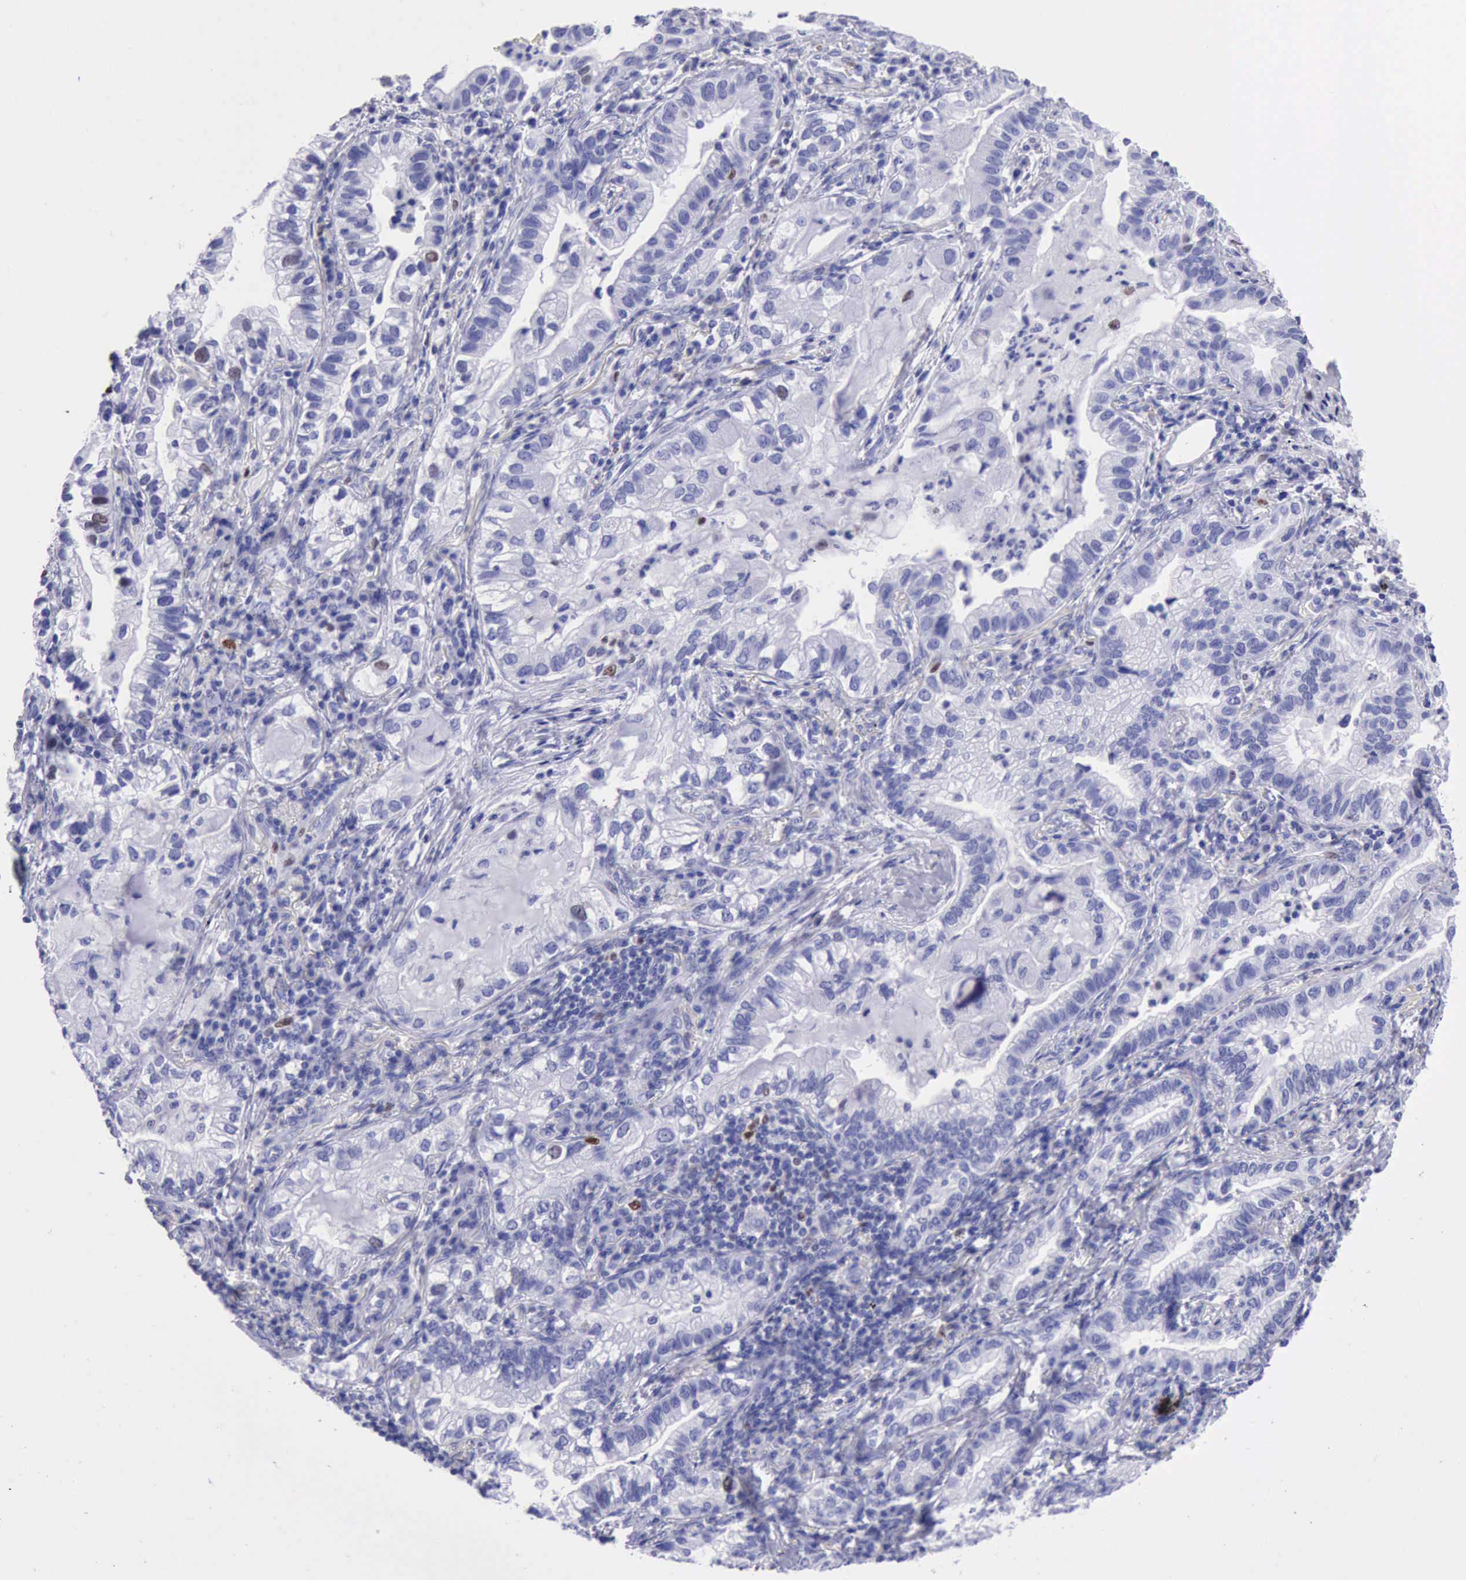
{"staining": {"intensity": "weak", "quantity": "<25%", "location": "nuclear"}, "tissue": "lung cancer", "cell_type": "Tumor cells", "image_type": "cancer", "snomed": [{"axis": "morphology", "description": "Adenocarcinoma, NOS"}, {"axis": "topography", "description": "Lung"}], "caption": "There is no significant staining in tumor cells of adenocarcinoma (lung). (DAB (3,3'-diaminobenzidine) immunohistochemistry (IHC), high magnification).", "gene": "MCM2", "patient": {"sex": "female", "age": 50}}